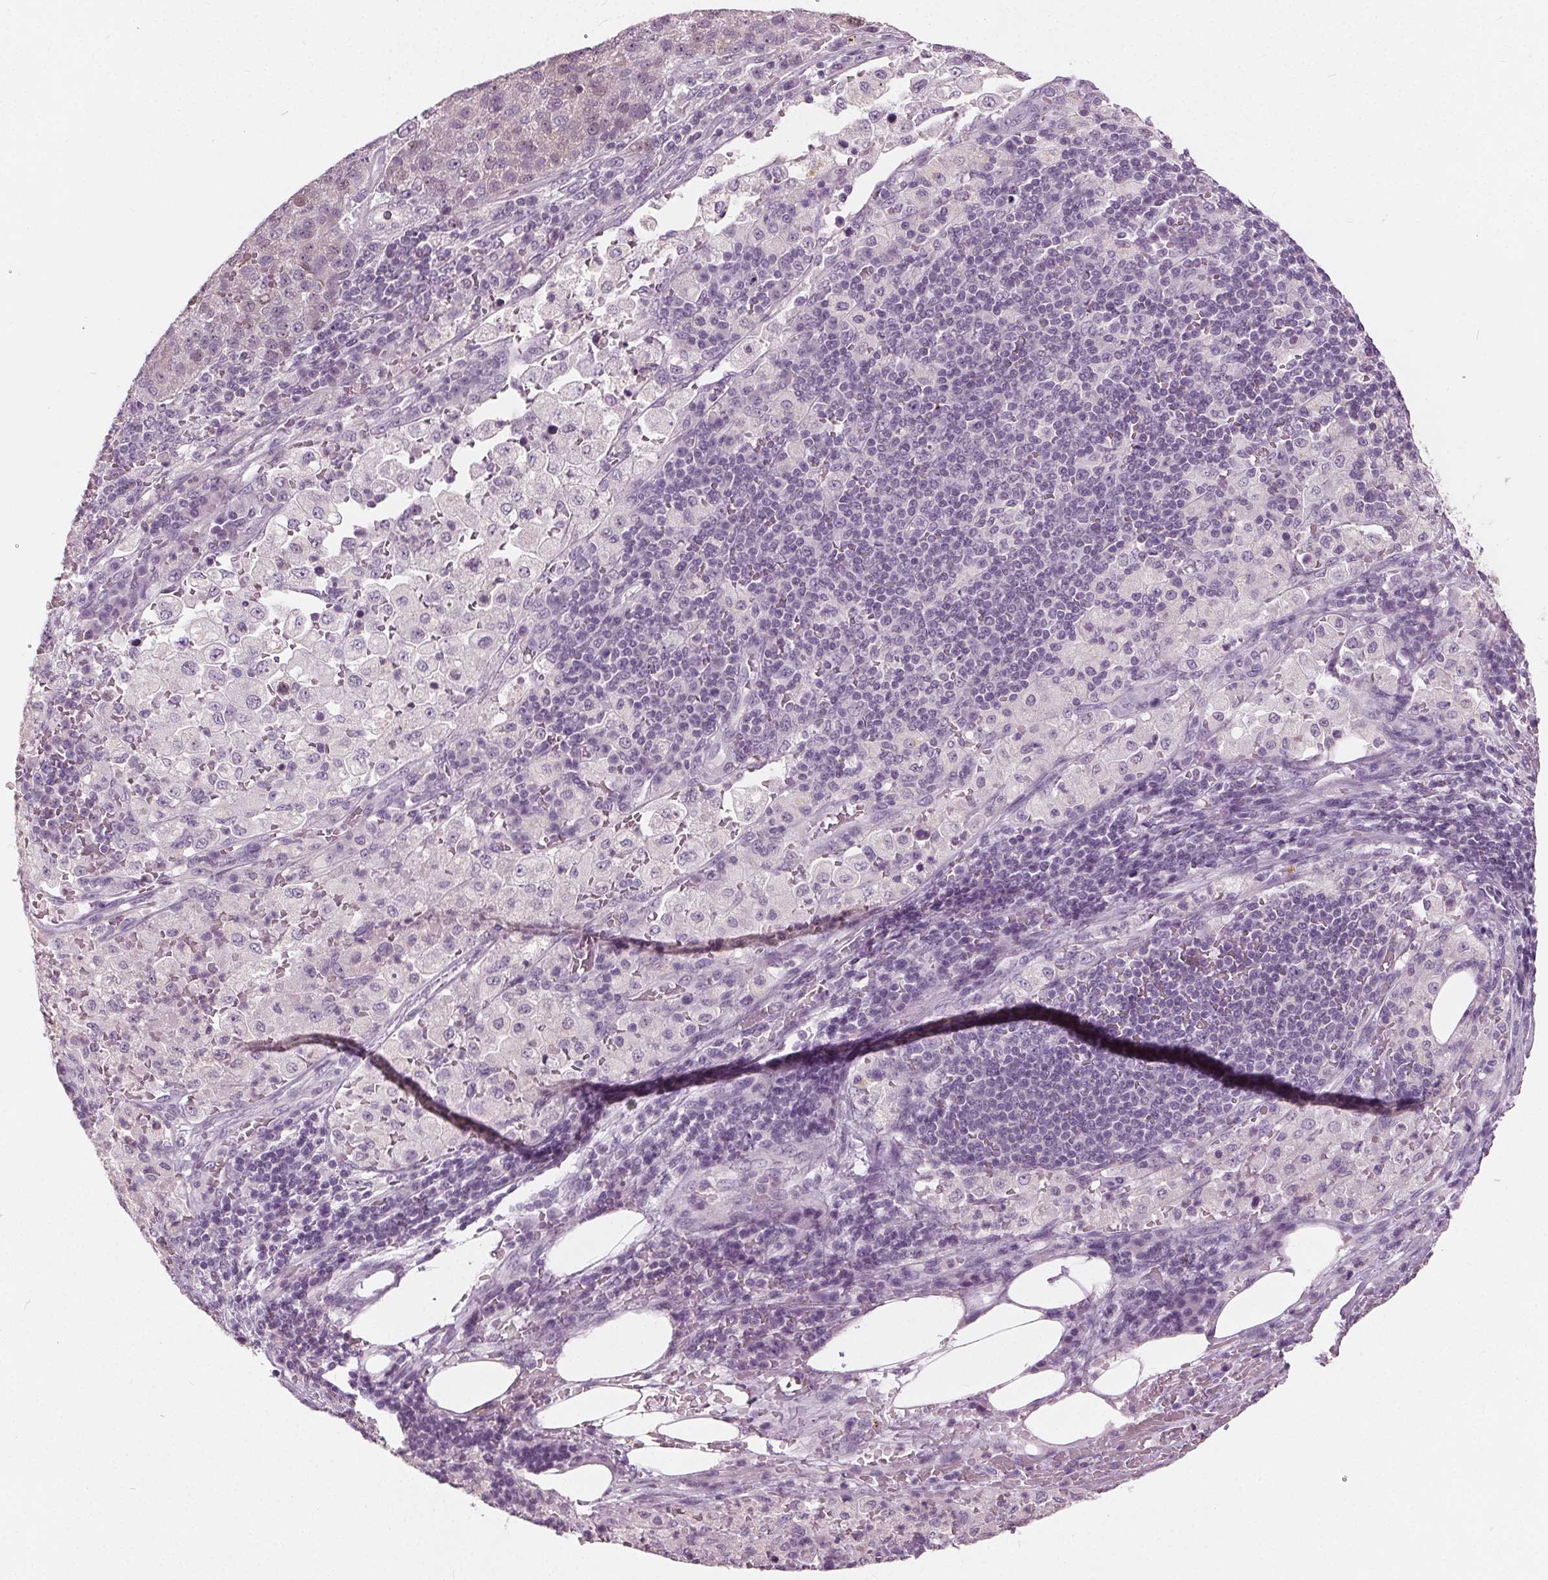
{"staining": {"intensity": "weak", "quantity": "<25%", "location": "cytoplasmic/membranous"}, "tissue": "pancreatic cancer", "cell_type": "Tumor cells", "image_type": "cancer", "snomed": [{"axis": "morphology", "description": "Adenocarcinoma, NOS"}, {"axis": "topography", "description": "Pancreas"}], "caption": "Tumor cells are negative for brown protein staining in pancreatic cancer. Nuclei are stained in blue.", "gene": "TKFC", "patient": {"sex": "female", "age": 61}}